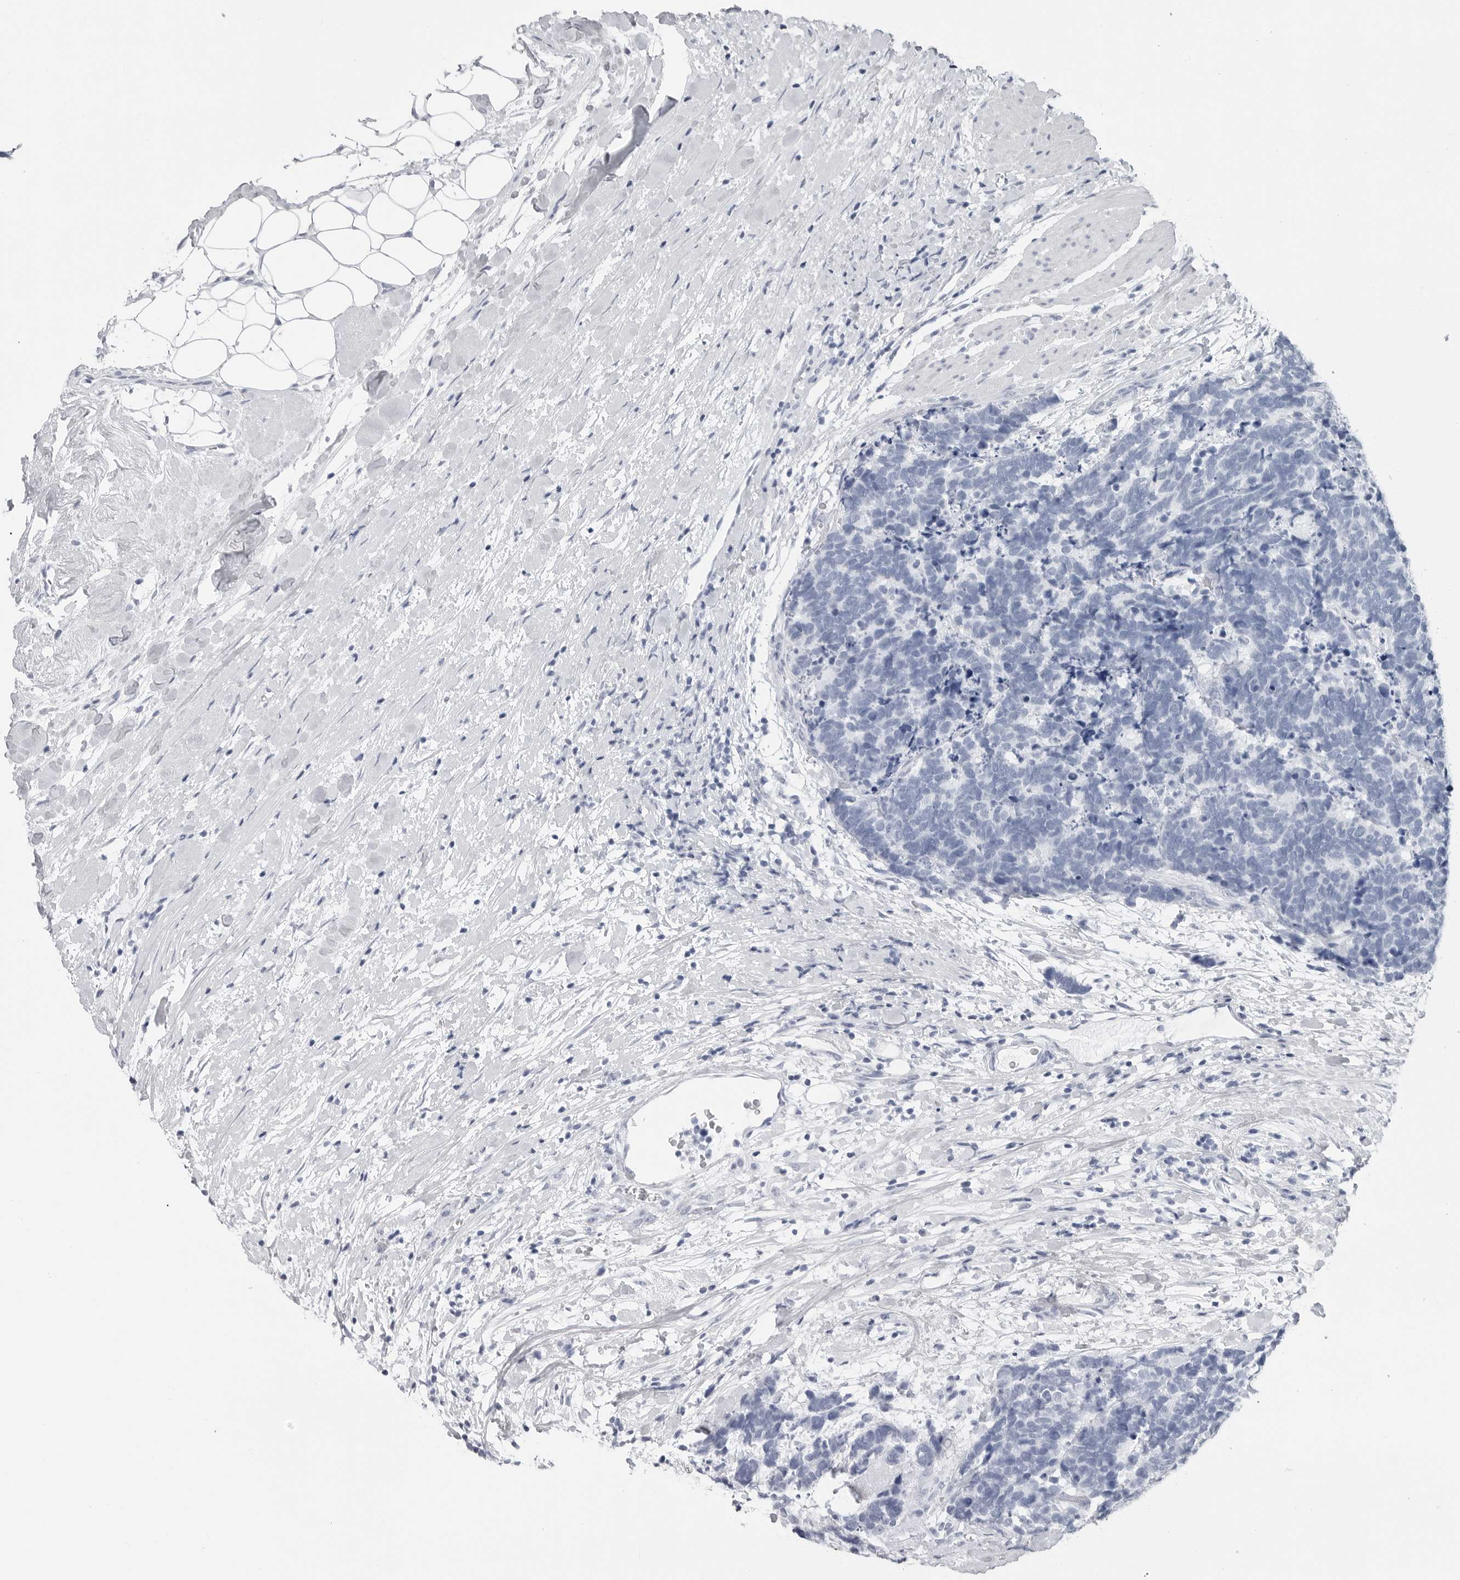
{"staining": {"intensity": "negative", "quantity": "none", "location": "none"}, "tissue": "carcinoid", "cell_type": "Tumor cells", "image_type": "cancer", "snomed": [{"axis": "morphology", "description": "Carcinoma, NOS"}, {"axis": "morphology", "description": "Carcinoid, malignant, NOS"}, {"axis": "topography", "description": "Urinary bladder"}], "caption": "Tumor cells are negative for protein expression in human carcinoid (malignant).", "gene": "CSH1", "patient": {"sex": "male", "age": 57}}